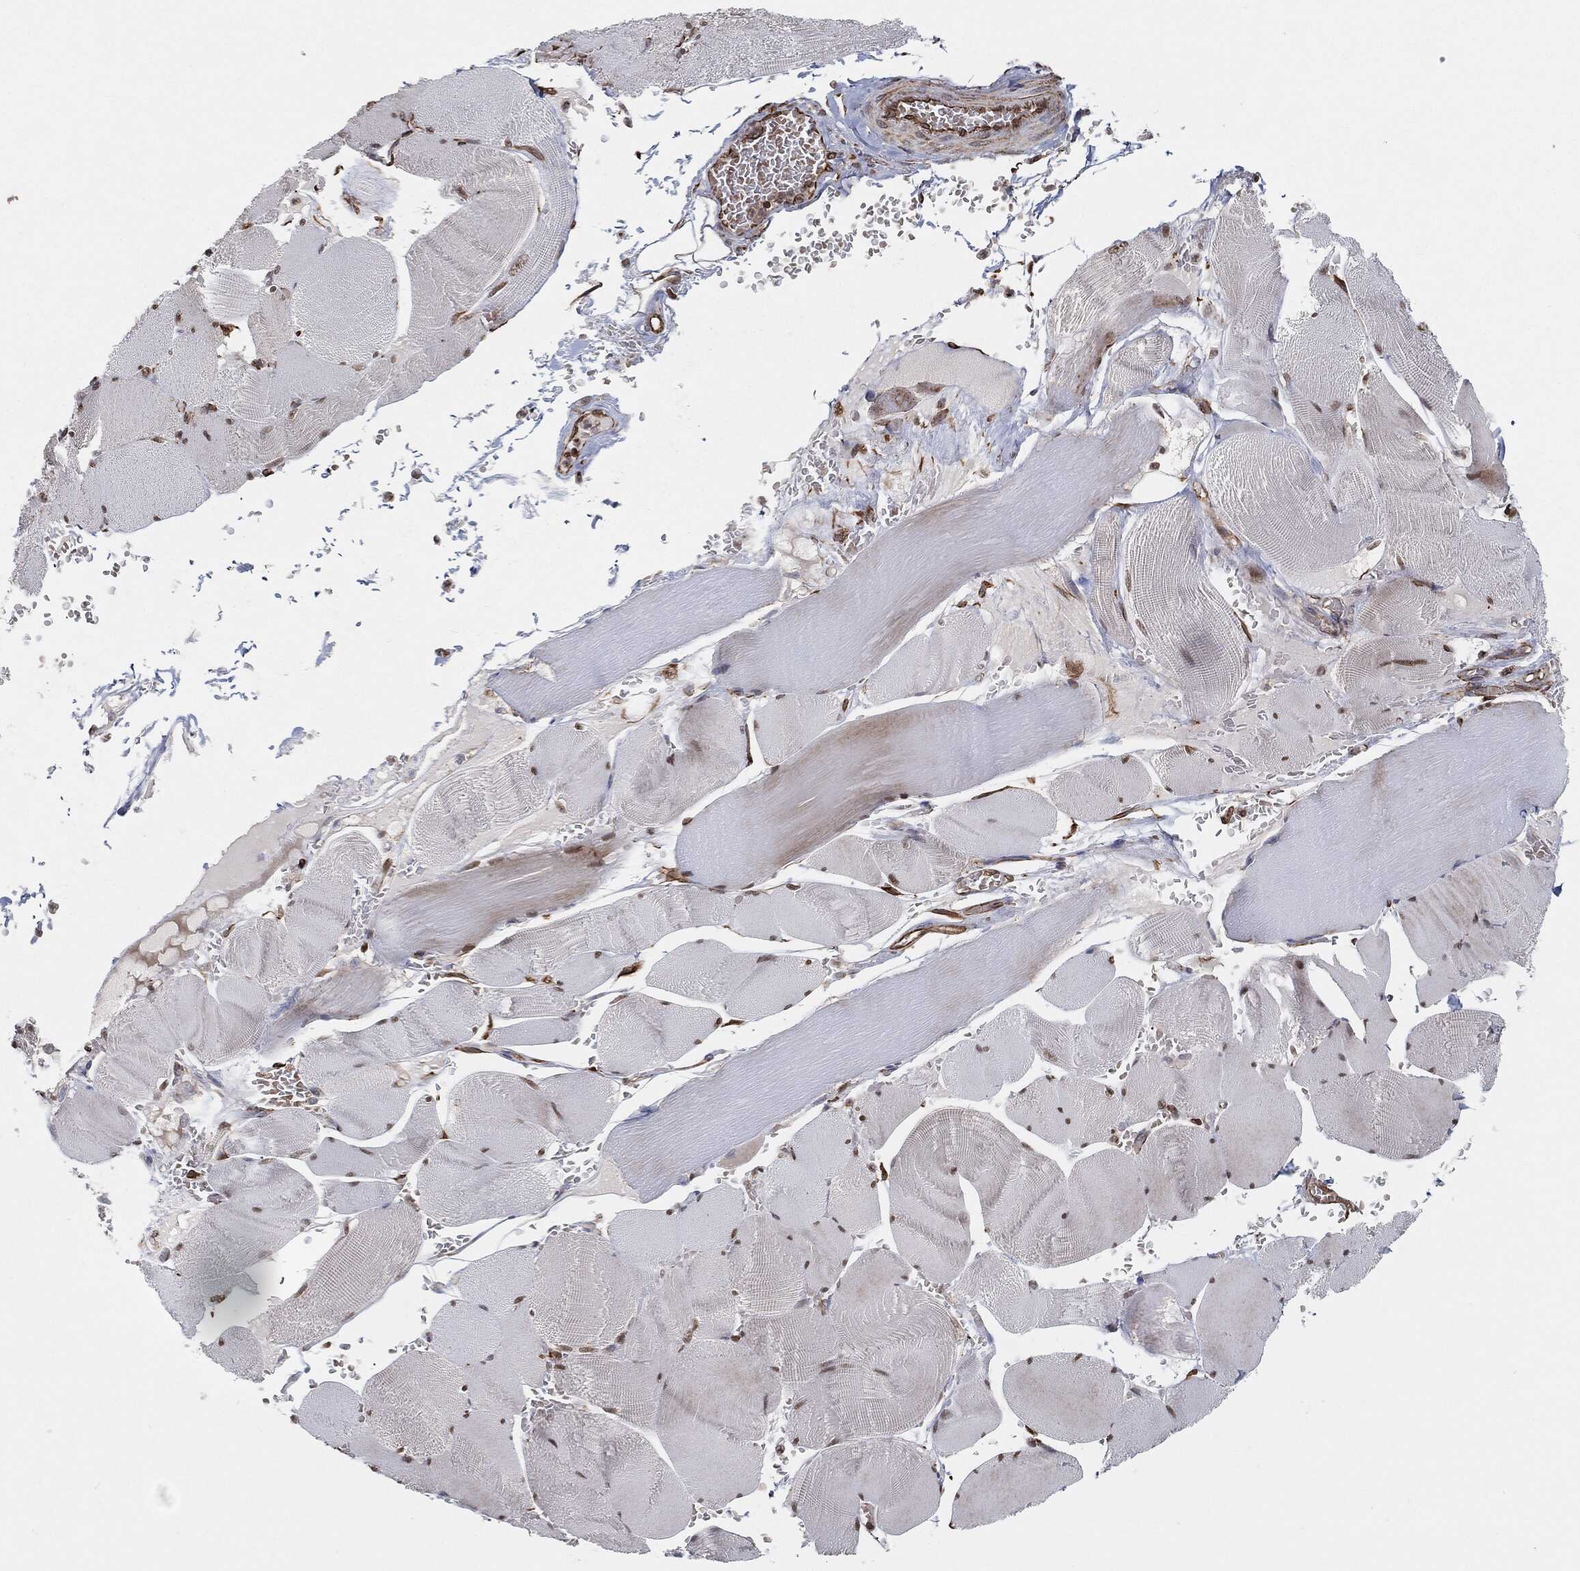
{"staining": {"intensity": "moderate", "quantity": "<25%", "location": "cytoplasmic/membranous"}, "tissue": "skeletal muscle", "cell_type": "Myocytes", "image_type": "normal", "snomed": [{"axis": "morphology", "description": "Normal tissue, NOS"}, {"axis": "topography", "description": "Skeletal muscle"}], "caption": "Immunohistochemistry micrograph of normal skeletal muscle: human skeletal muscle stained using immunohistochemistry (IHC) reveals low levels of moderate protein expression localized specifically in the cytoplasmic/membranous of myocytes, appearing as a cytoplasmic/membranous brown color.", "gene": "TP53RK", "patient": {"sex": "male", "age": 56}}